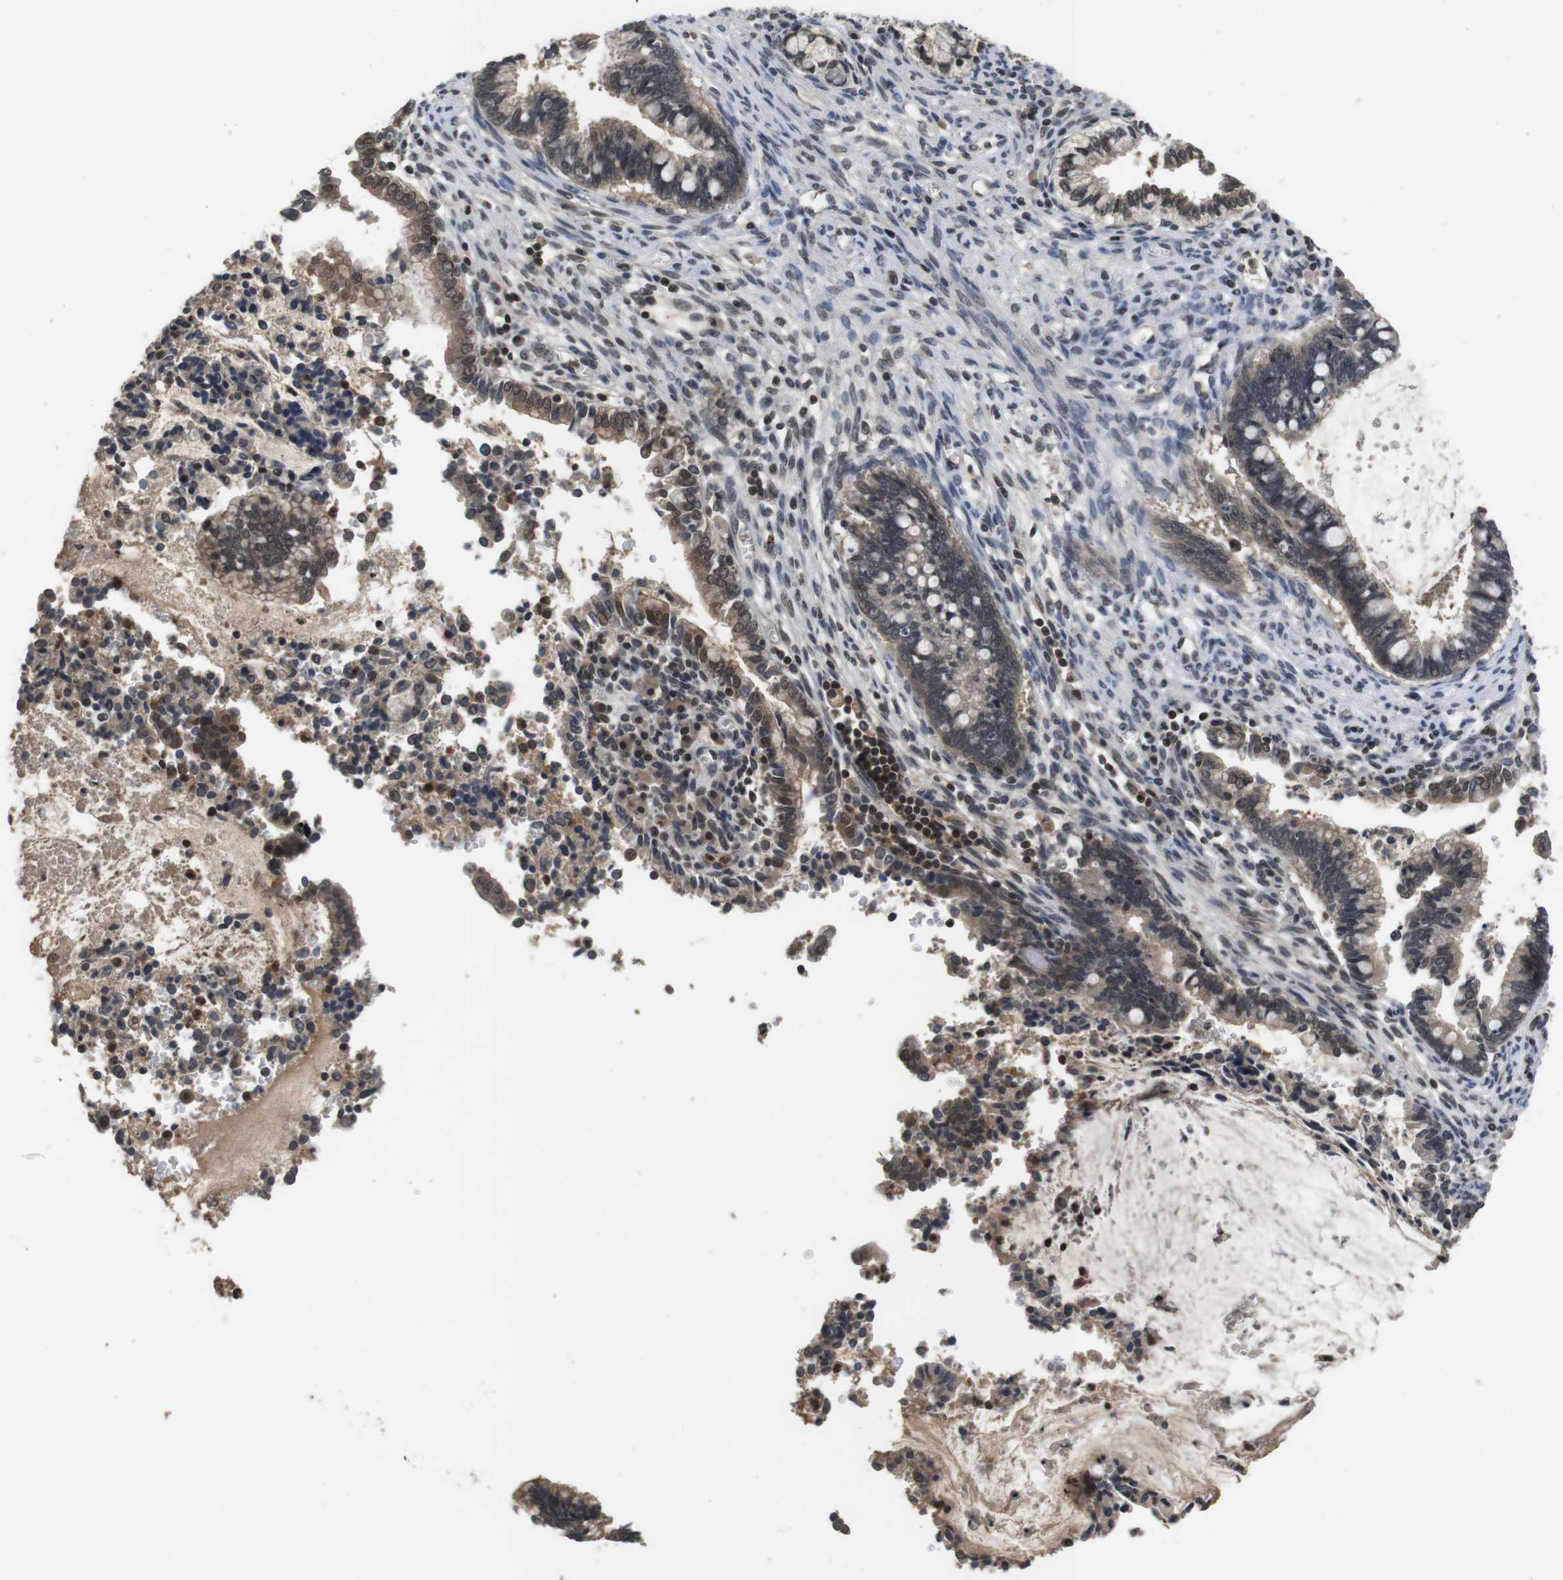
{"staining": {"intensity": "weak", "quantity": ">75%", "location": "cytoplasmic/membranous,nuclear"}, "tissue": "cervical cancer", "cell_type": "Tumor cells", "image_type": "cancer", "snomed": [{"axis": "morphology", "description": "Adenocarcinoma, NOS"}, {"axis": "topography", "description": "Cervix"}], "caption": "Immunohistochemical staining of cervical cancer (adenocarcinoma) demonstrates low levels of weak cytoplasmic/membranous and nuclear protein expression in approximately >75% of tumor cells.", "gene": "FADD", "patient": {"sex": "female", "age": 44}}